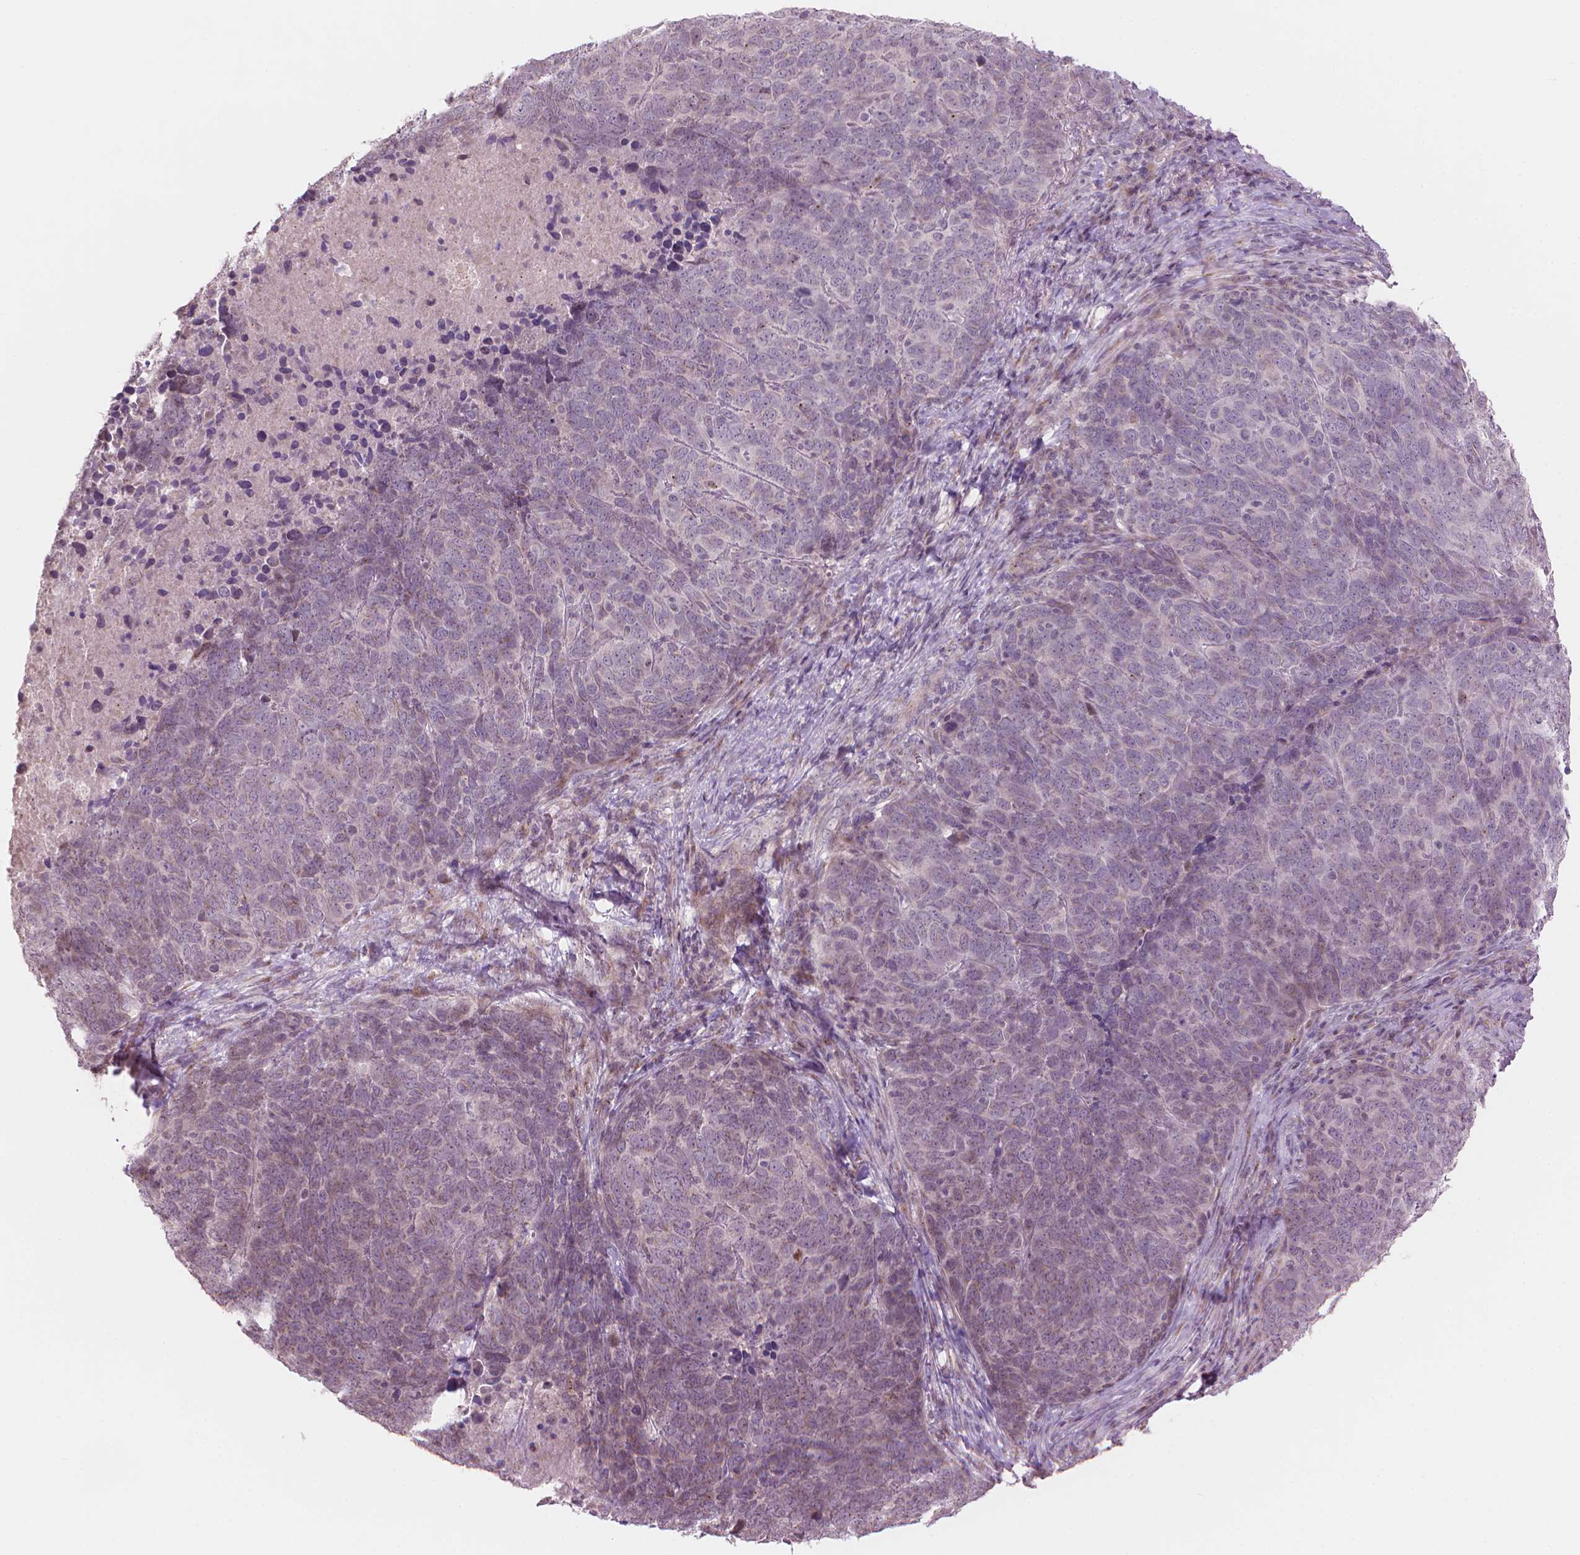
{"staining": {"intensity": "negative", "quantity": "none", "location": "none"}, "tissue": "skin cancer", "cell_type": "Tumor cells", "image_type": "cancer", "snomed": [{"axis": "morphology", "description": "Squamous cell carcinoma, NOS"}, {"axis": "topography", "description": "Skin"}, {"axis": "topography", "description": "Anal"}], "caption": "Skin squamous cell carcinoma was stained to show a protein in brown. There is no significant expression in tumor cells.", "gene": "IFFO1", "patient": {"sex": "female", "age": 51}}